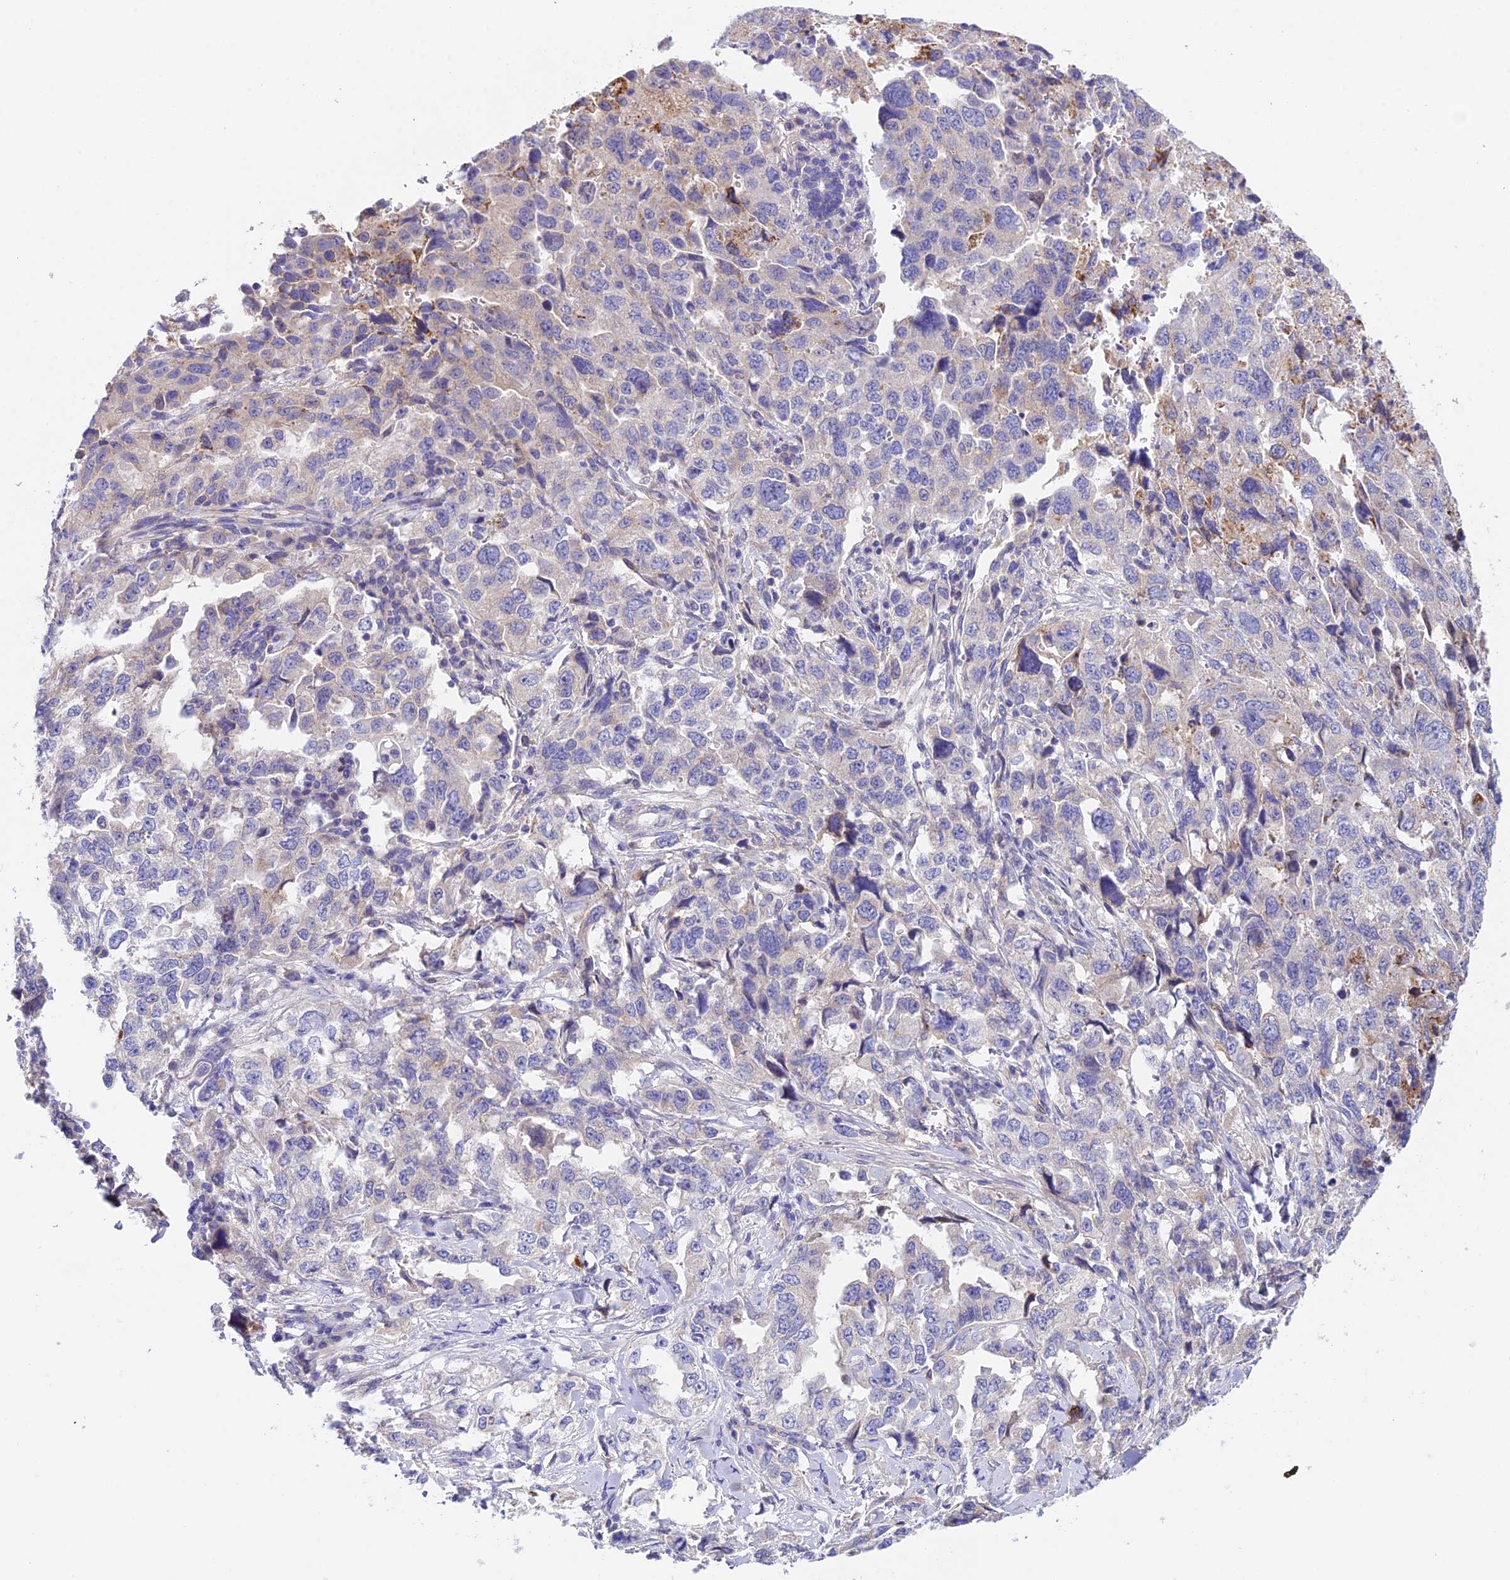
{"staining": {"intensity": "negative", "quantity": "none", "location": "none"}, "tissue": "lung cancer", "cell_type": "Tumor cells", "image_type": "cancer", "snomed": [{"axis": "morphology", "description": "Adenocarcinoma, NOS"}, {"axis": "topography", "description": "Lung"}], "caption": "Protein analysis of lung adenocarcinoma exhibits no significant positivity in tumor cells.", "gene": "TRIM43B", "patient": {"sex": "female", "age": 51}}